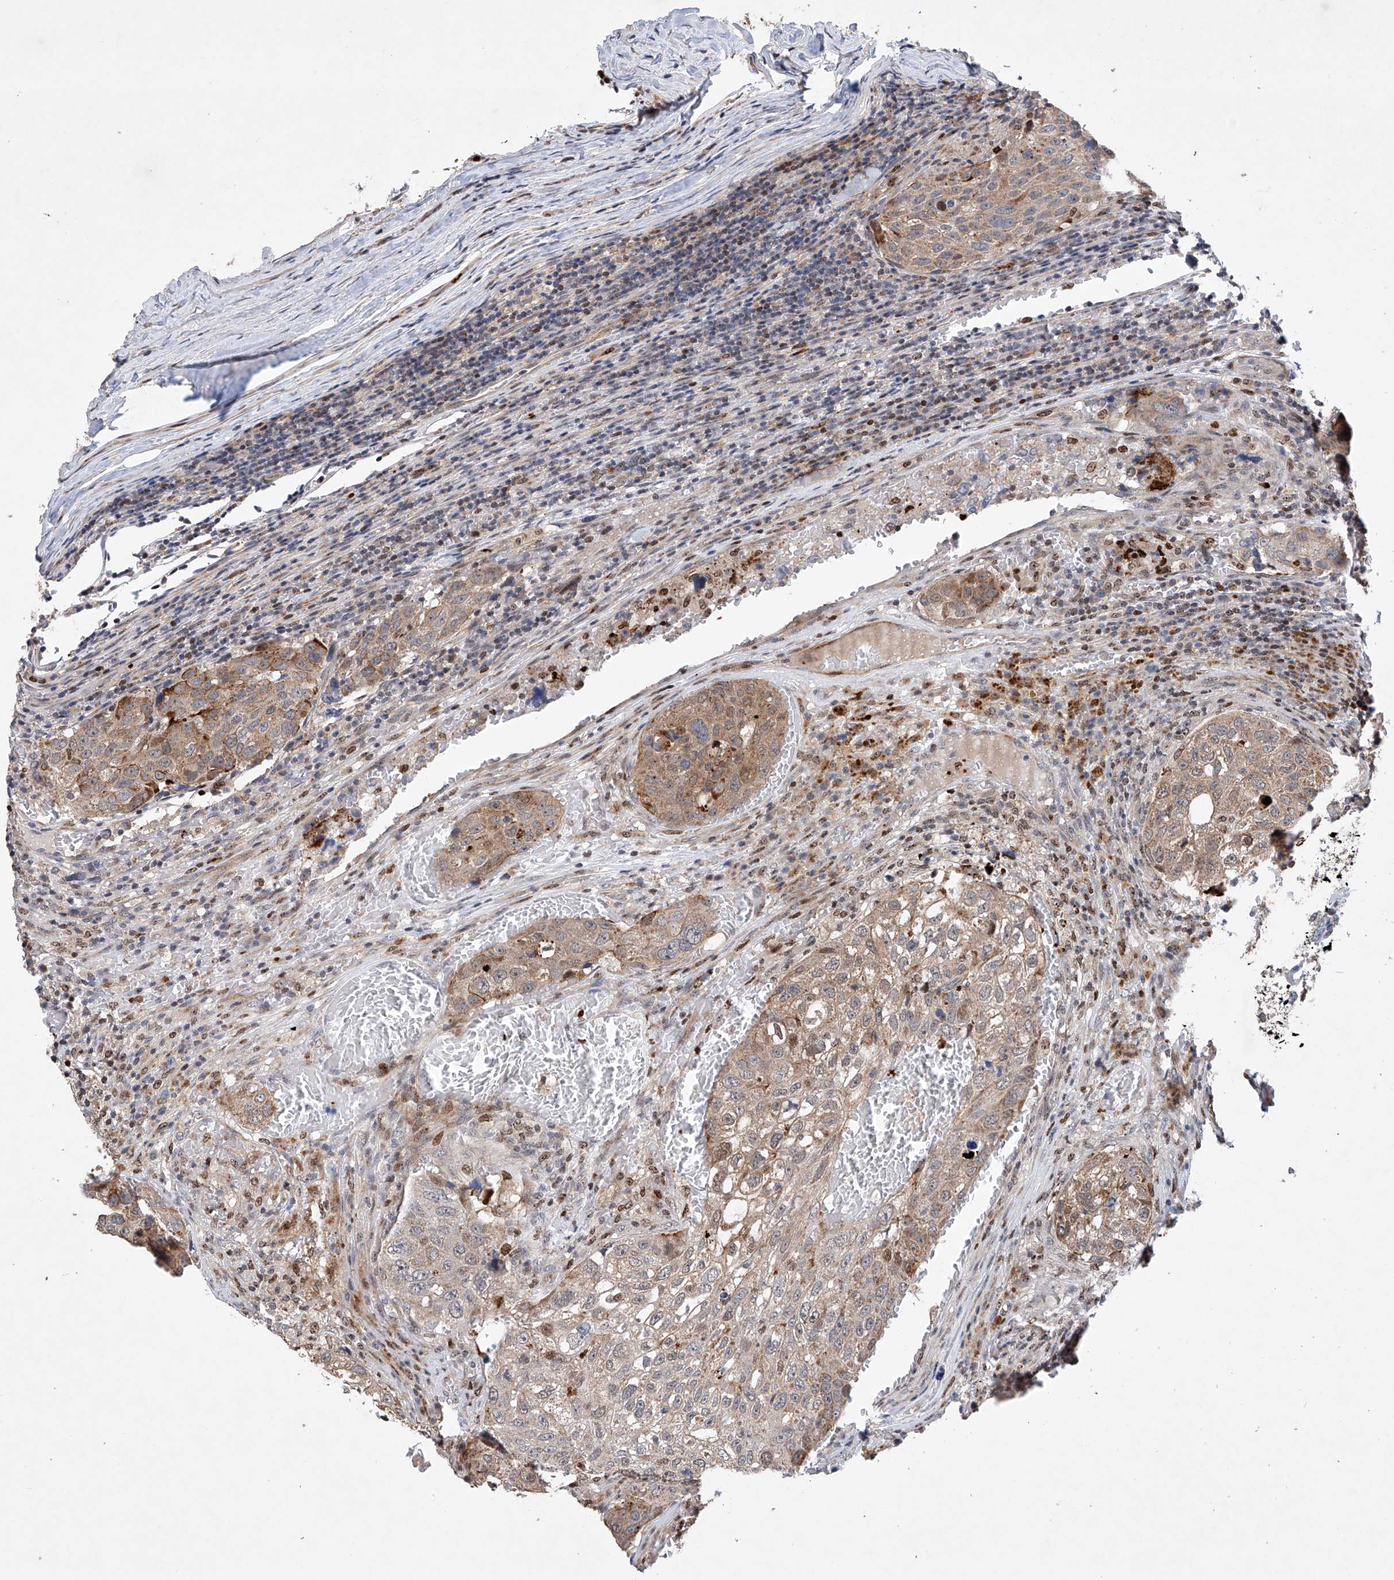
{"staining": {"intensity": "moderate", "quantity": "25%-75%", "location": "cytoplasmic/membranous"}, "tissue": "urothelial cancer", "cell_type": "Tumor cells", "image_type": "cancer", "snomed": [{"axis": "morphology", "description": "Urothelial carcinoma, High grade"}, {"axis": "topography", "description": "Lymph node"}, {"axis": "topography", "description": "Urinary bladder"}], "caption": "Immunohistochemistry (IHC) photomicrograph of human urothelial carcinoma (high-grade) stained for a protein (brown), which displays medium levels of moderate cytoplasmic/membranous expression in approximately 25%-75% of tumor cells.", "gene": "AFG1L", "patient": {"sex": "male", "age": 51}}